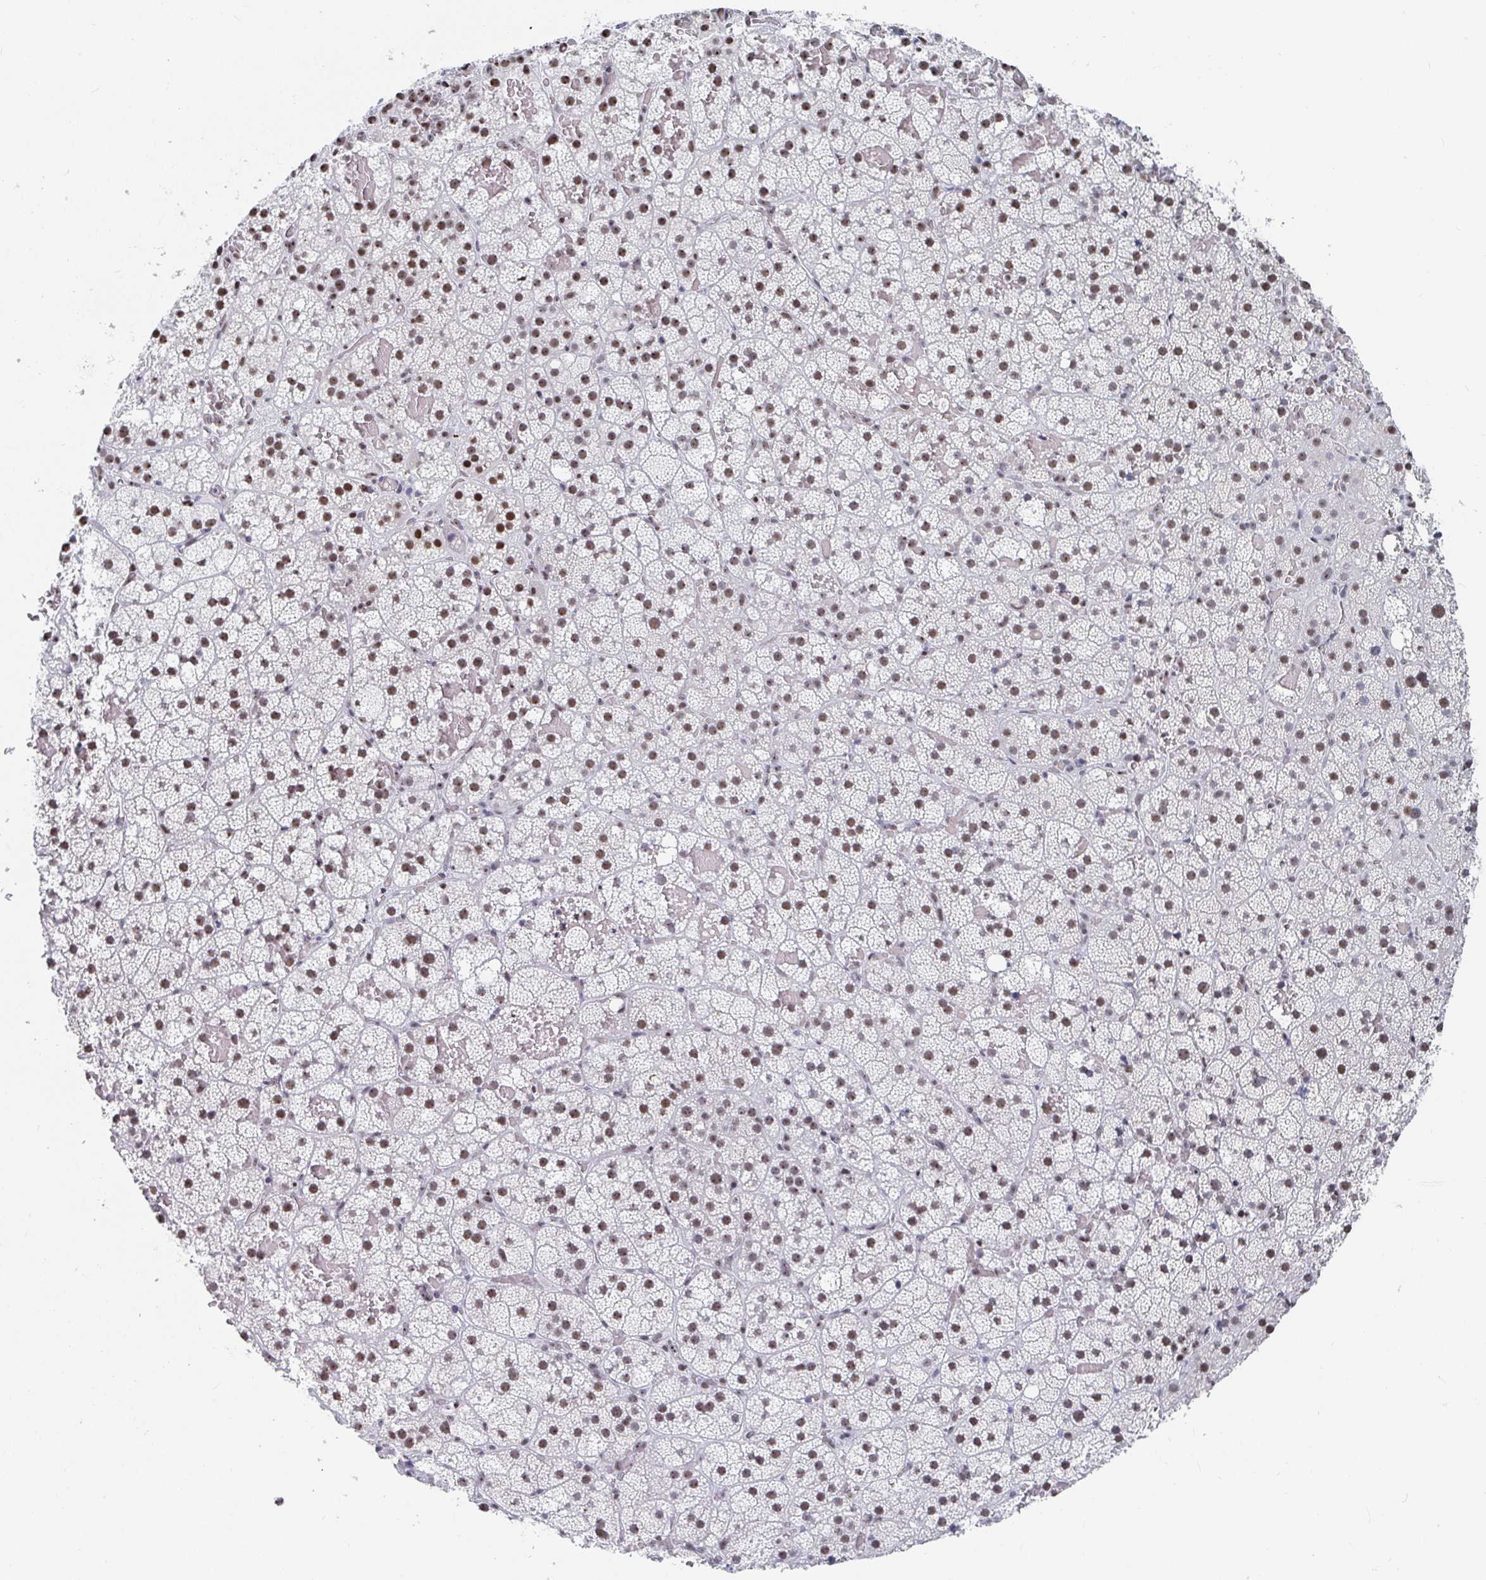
{"staining": {"intensity": "moderate", "quantity": ">75%", "location": "nuclear"}, "tissue": "adrenal gland", "cell_type": "Glandular cells", "image_type": "normal", "snomed": [{"axis": "morphology", "description": "Normal tissue, NOS"}, {"axis": "topography", "description": "Adrenal gland"}], "caption": "Human adrenal gland stained for a protein (brown) shows moderate nuclear positive staining in about >75% of glandular cells.", "gene": "SIRT7", "patient": {"sex": "male", "age": 53}}